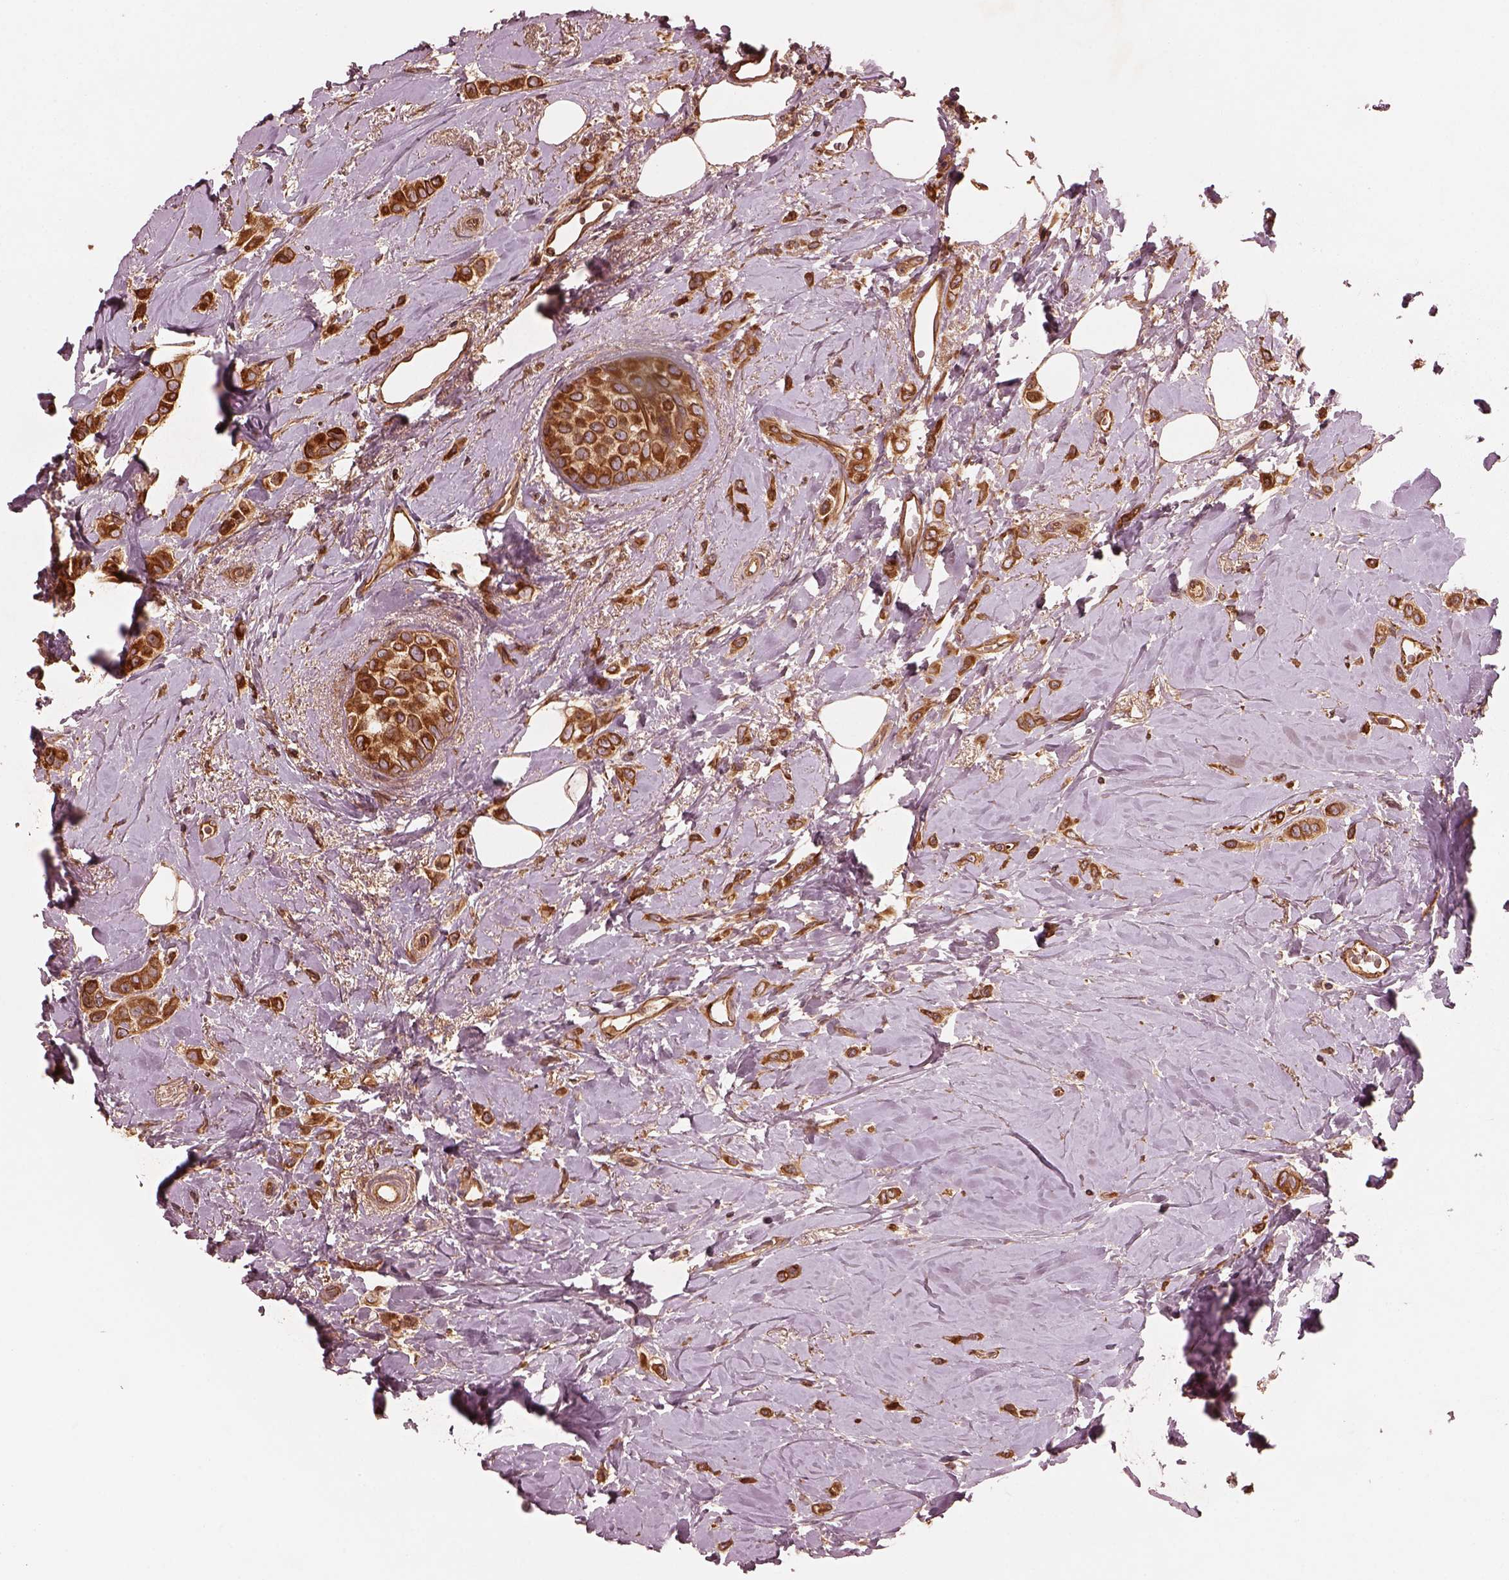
{"staining": {"intensity": "strong", "quantity": ">75%", "location": "cytoplasmic/membranous"}, "tissue": "breast cancer", "cell_type": "Tumor cells", "image_type": "cancer", "snomed": [{"axis": "morphology", "description": "Lobular carcinoma"}, {"axis": "topography", "description": "Breast"}], "caption": "Lobular carcinoma (breast) stained with a protein marker exhibits strong staining in tumor cells.", "gene": "PIK3R2", "patient": {"sex": "female", "age": 66}}